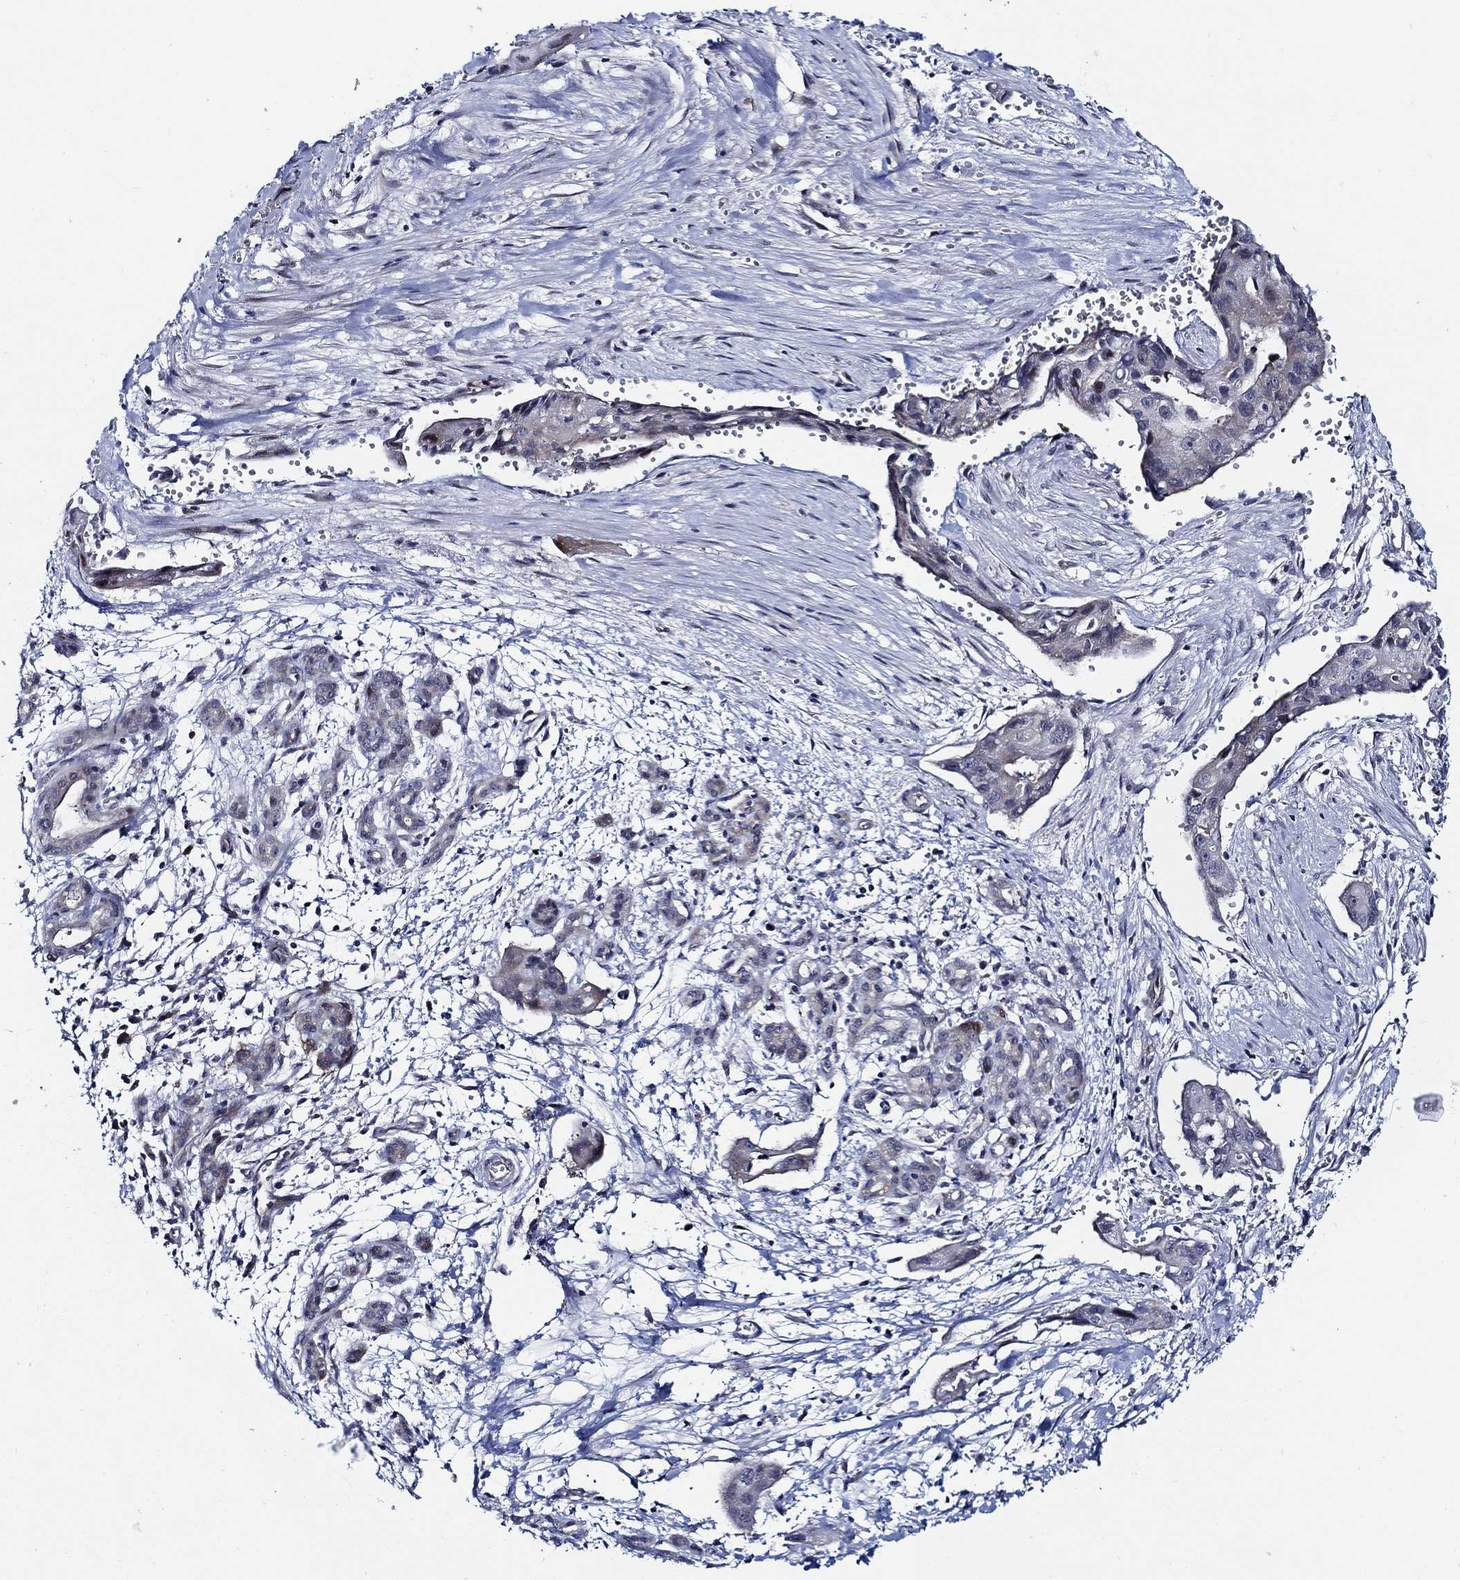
{"staining": {"intensity": "negative", "quantity": "none", "location": "none"}, "tissue": "pancreatic cancer", "cell_type": "Tumor cells", "image_type": "cancer", "snomed": [{"axis": "morphology", "description": "Adenocarcinoma, NOS"}, {"axis": "topography", "description": "Pancreas"}], "caption": "IHC photomicrograph of human pancreatic cancer (adenocarcinoma) stained for a protein (brown), which displays no expression in tumor cells.", "gene": "C8orf48", "patient": {"sex": "male", "age": 60}}